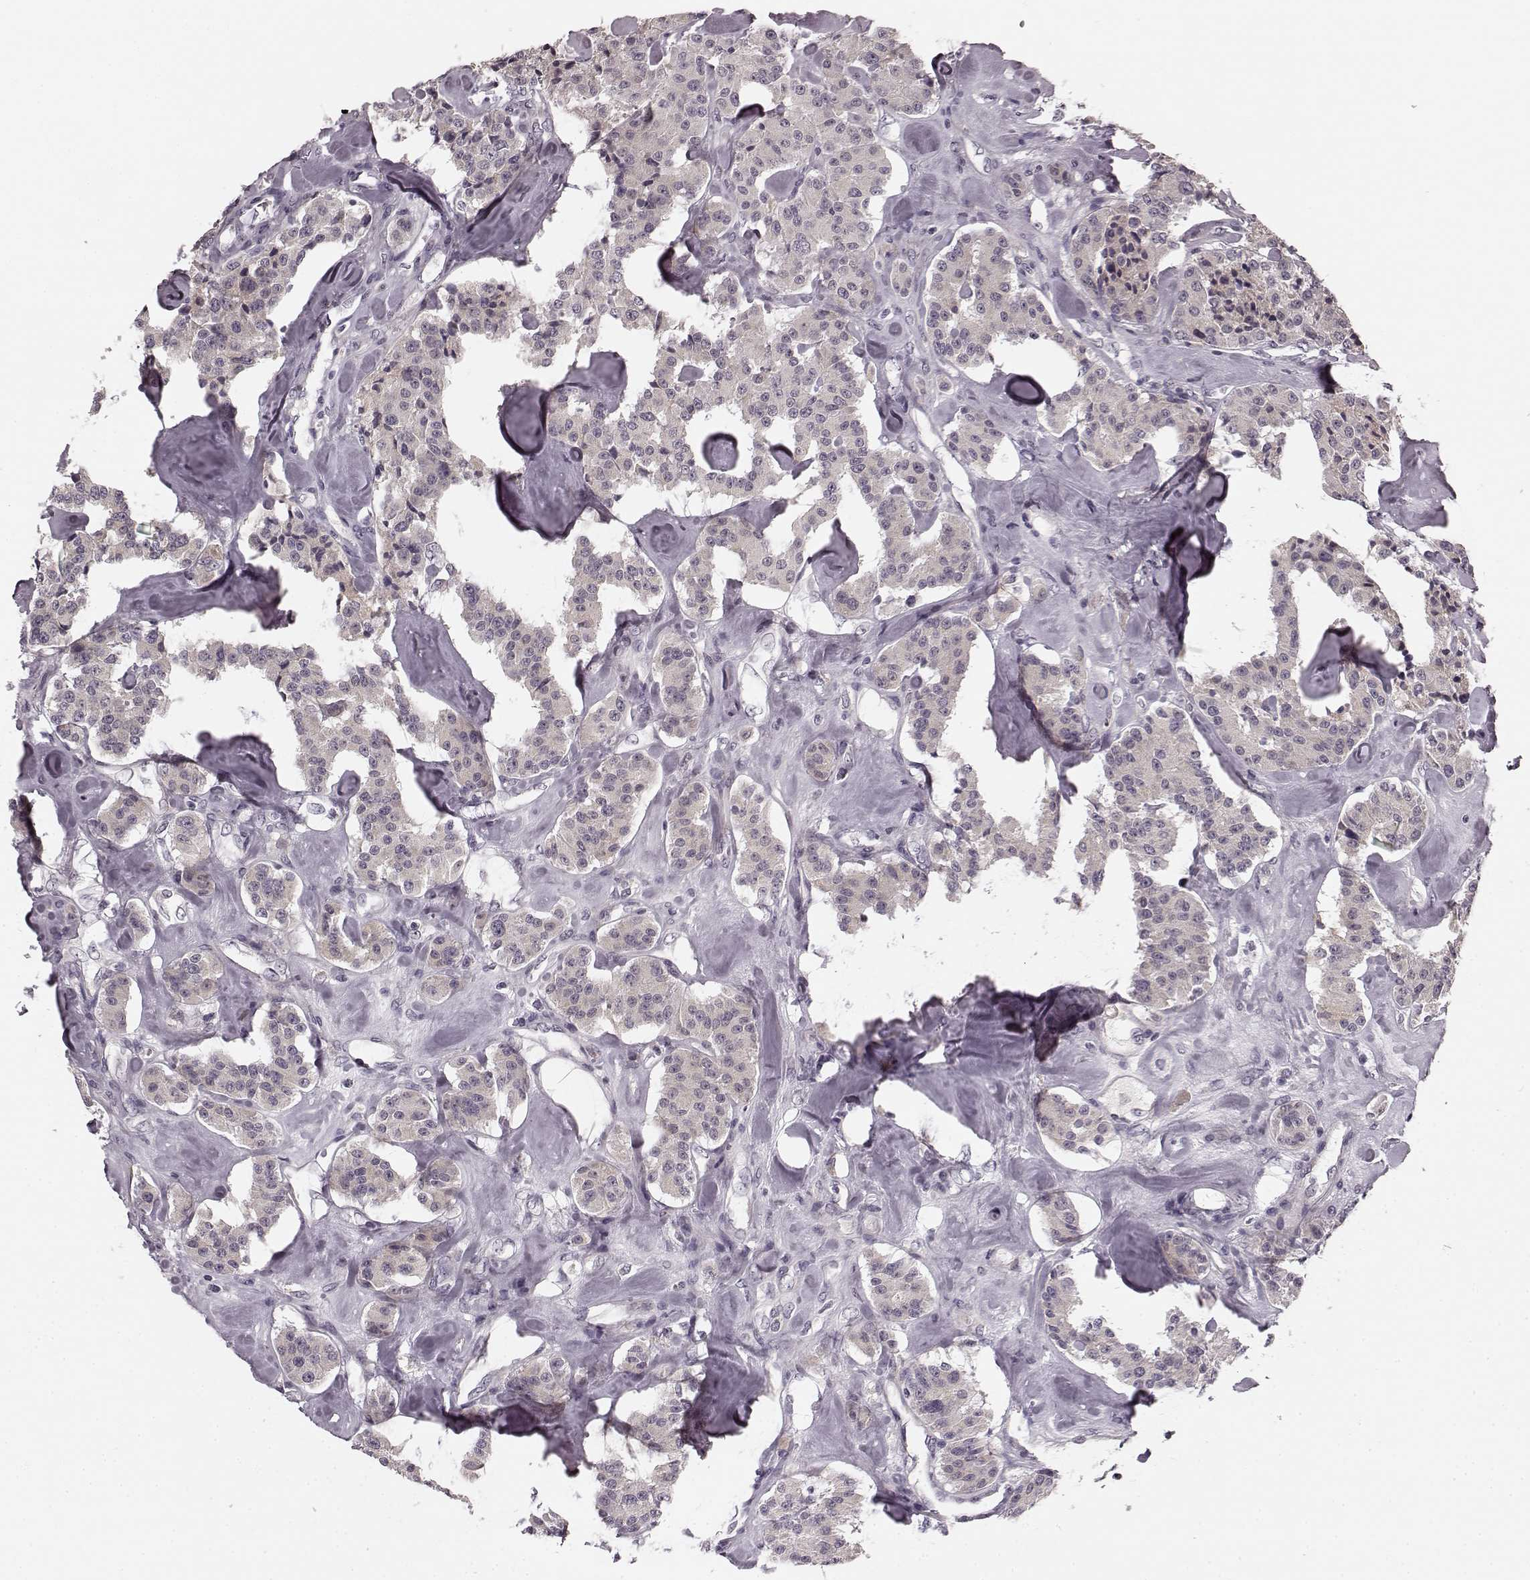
{"staining": {"intensity": "negative", "quantity": "none", "location": "none"}, "tissue": "carcinoid", "cell_type": "Tumor cells", "image_type": "cancer", "snomed": [{"axis": "morphology", "description": "Carcinoid, malignant, NOS"}, {"axis": "topography", "description": "Pancreas"}], "caption": "The micrograph demonstrates no staining of tumor cells in carcinoid. (DAB (3,3'-diaminobenzidine) immunohistochemistry visualized using brightfield microscopy, high magnification).", "gene": "FAM234B", "patient": {"sex": "male", "age": 41}}